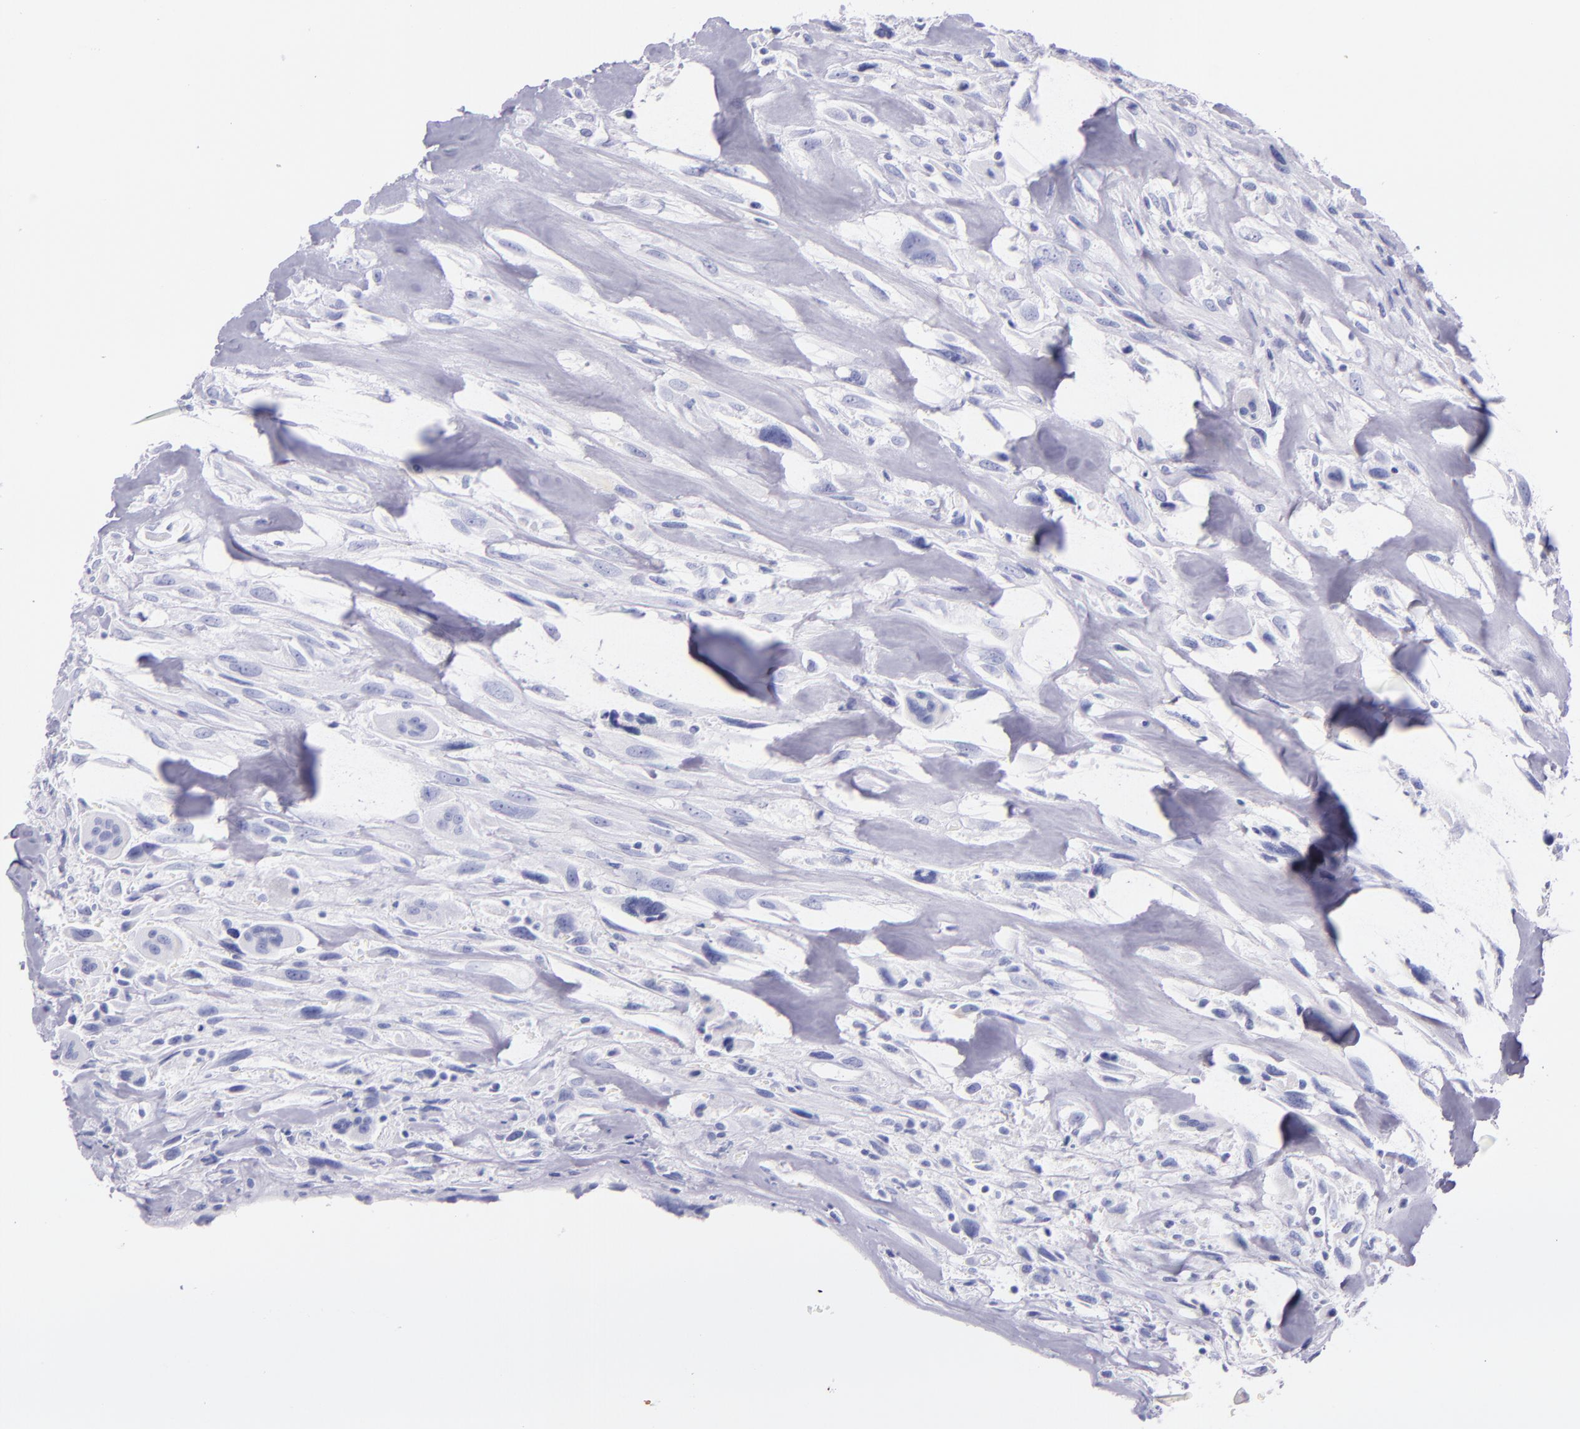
{"staining": {"intensity": "negative", "quantity": "none", "location": "none"}, "tissue": "breast cancer", "cell_type": "Tumor cells", "image_type": "cancer", "snomed": [{"axis": "morphology", "description": "Neoplasm, malignant, NOS"}, {"axis": "topography", "description": "Breast"}], "caption": "There is no significant expression in tumor cells of breast cancer.", "gene": "SFTPA2", "patient": {"sex": "female", "age": 50}}